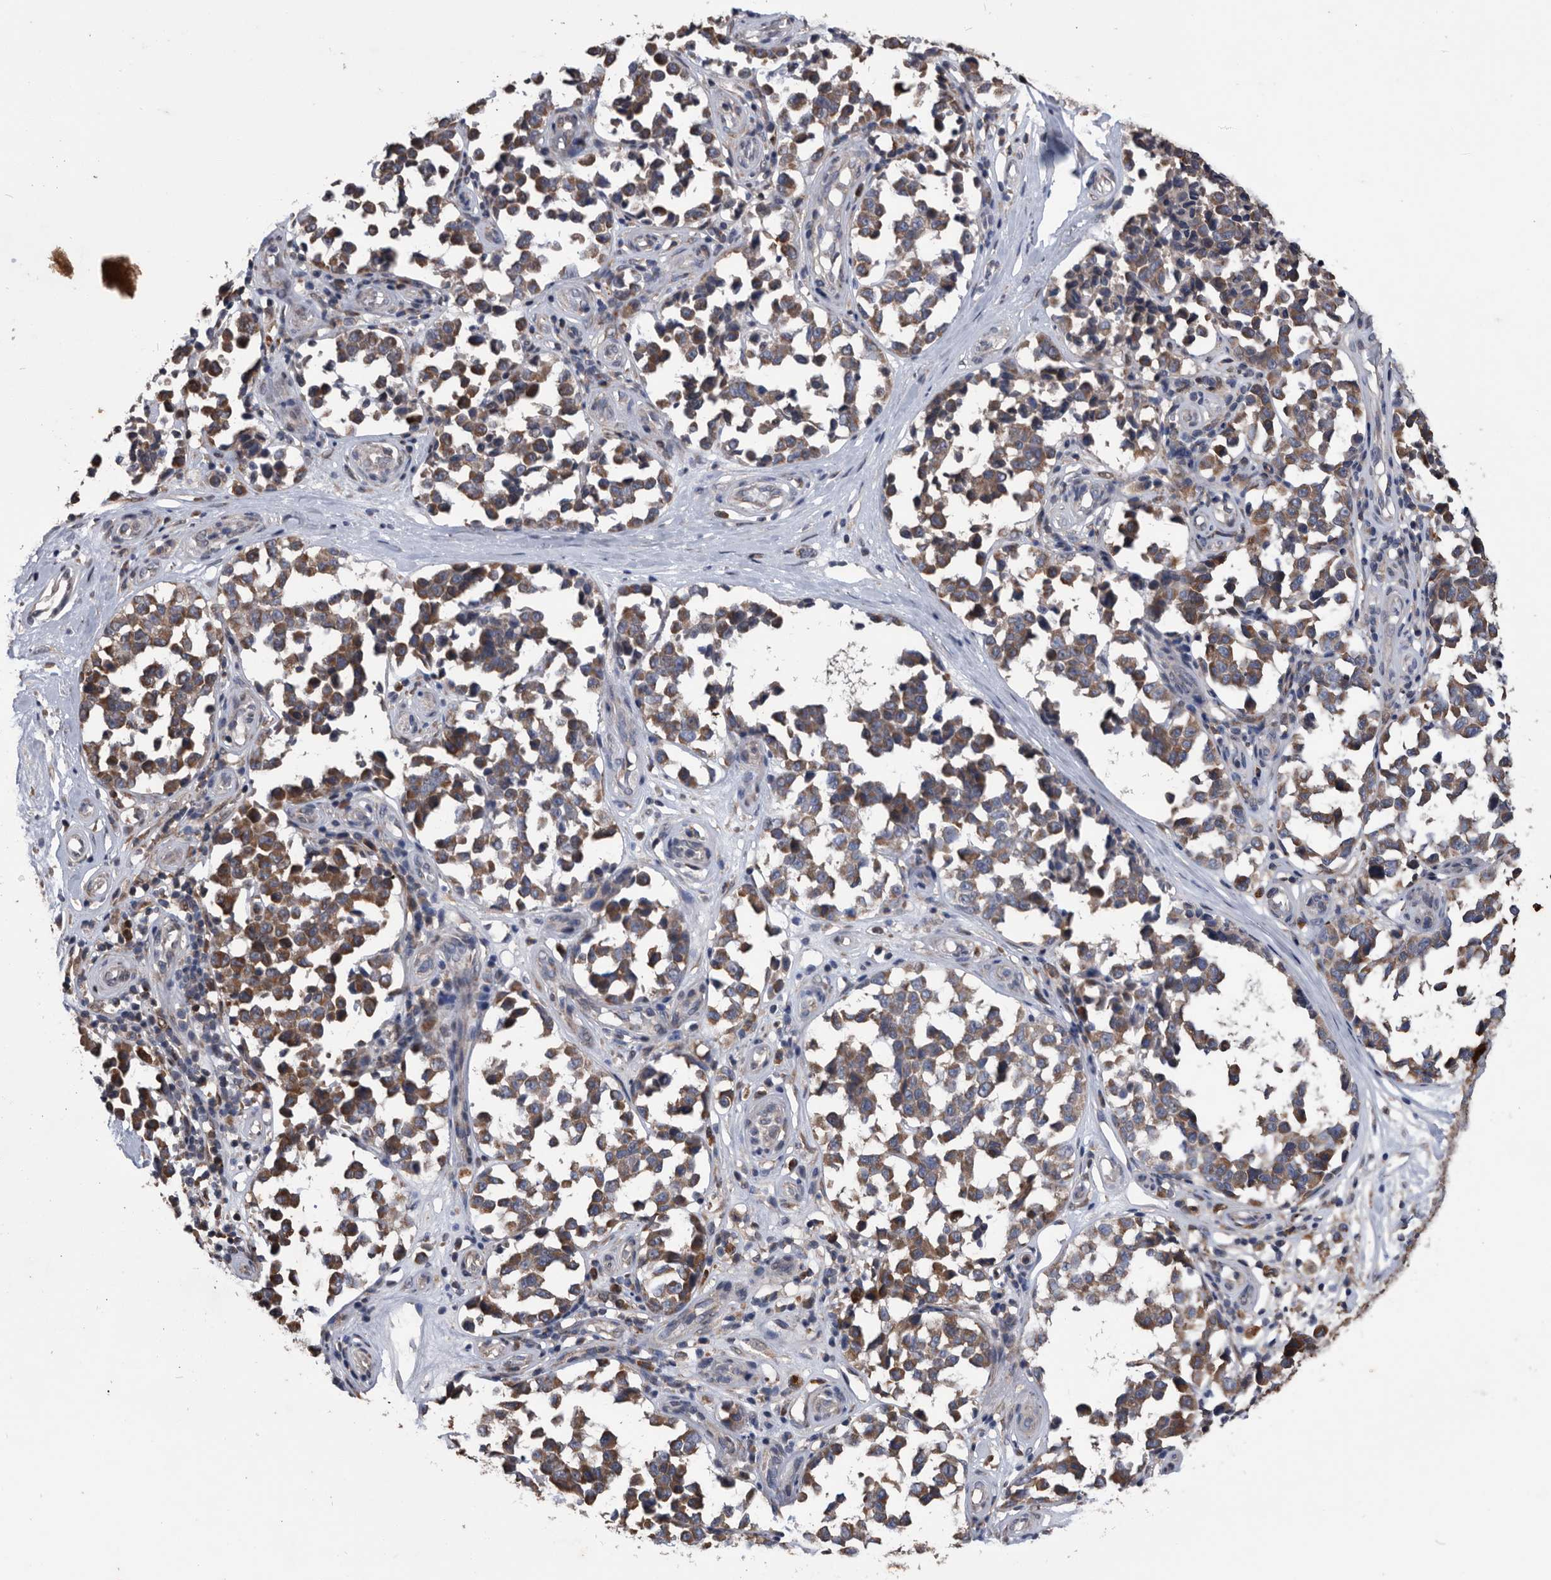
{"staining": {"intensity": "moderate", "quantity": ">75%", "location": "cytoplasmic/membranous"}, "tissue": "melanoma", "cell_type": "Tumor cells", "image_type": "cancer", "snomed": [{"axis": "morphology", "description": "Malignant melanoma, NOS"}, {"axis": "topography", "description": "Skin"}], "caption": "A brown stain labels moderate cytoplasmic/membranous staining of a protein in human malignant melanoma tumor cells.", "gene": "NRBP1", "patient": {"sex": "female", "age": 64}}